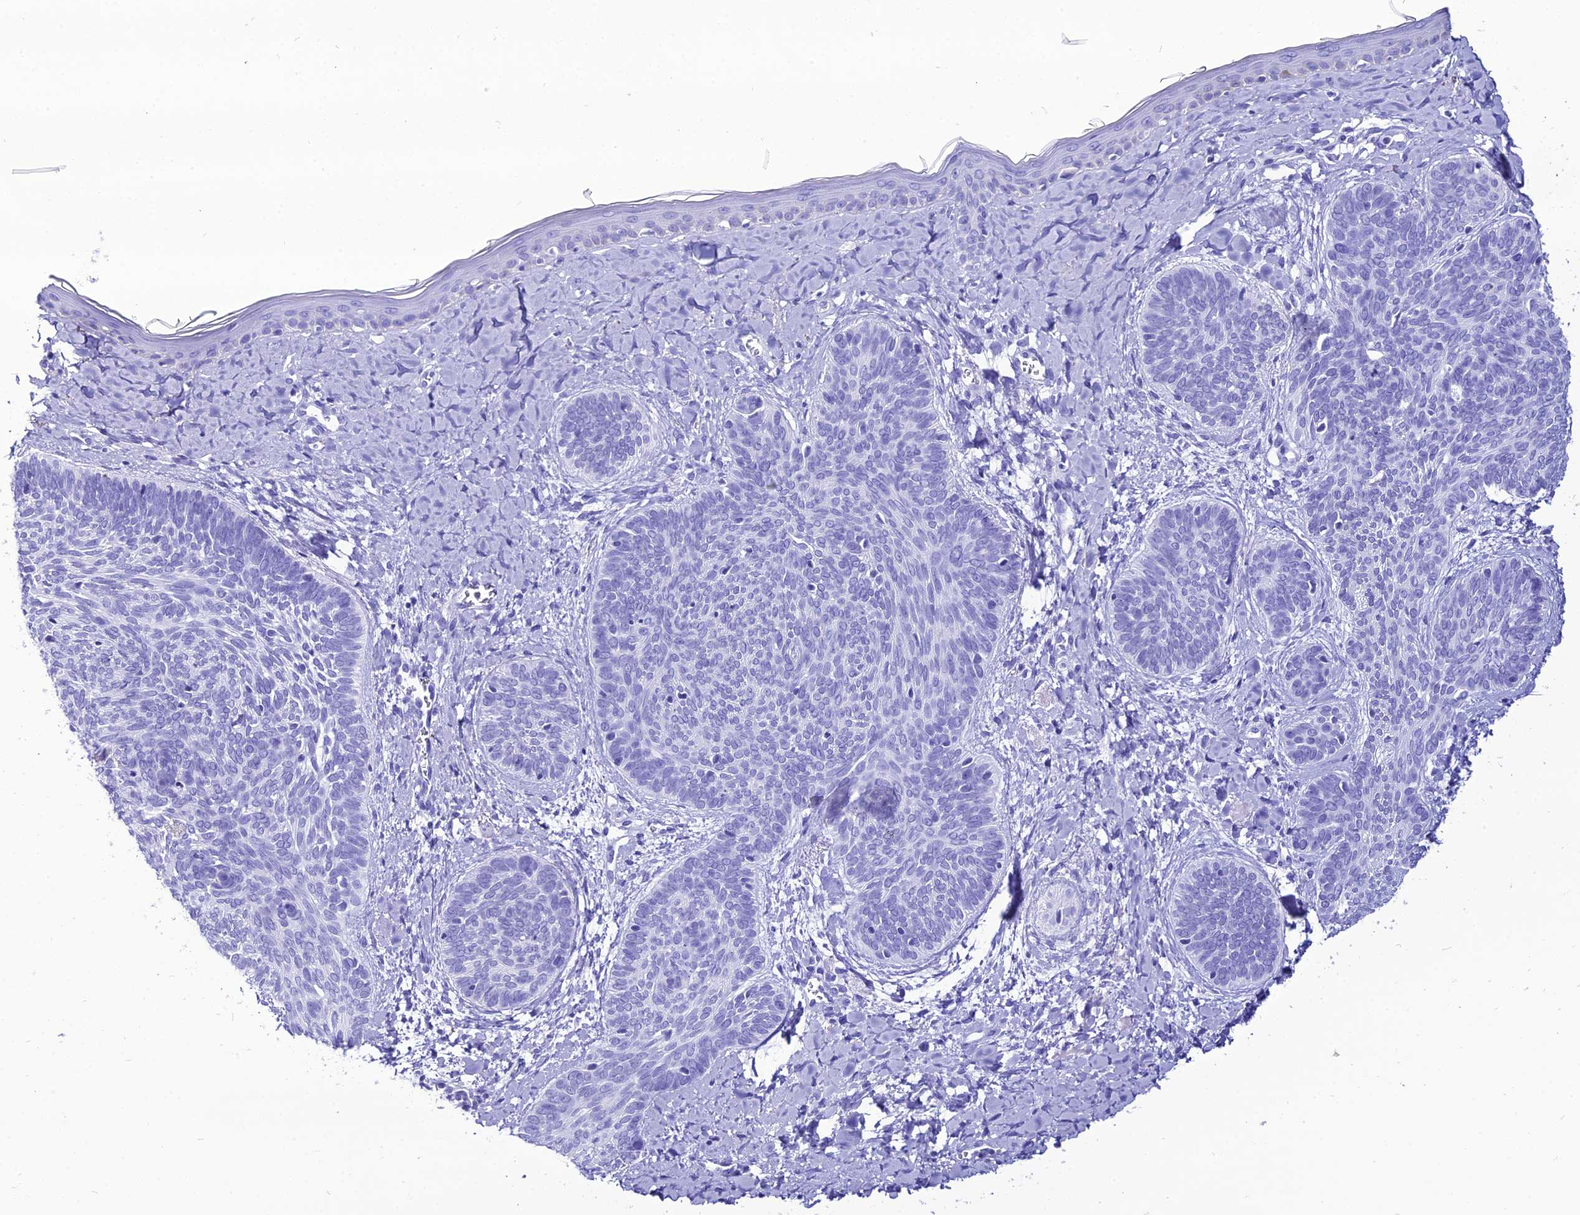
{"staining": {"intensity": "negative", "quantity": "none", "location": "none"}, "tissue": "skin cancer", "cell_type": "Tumor cells", "image_type": "cancer", "snomed": [{"axis": "morphology", "description": "Basal cell carcinoma"}, {"axis": "topography", "description": "Skin"}], "caption": "Protein analysis of skin cancer exhibits no significant expression in tumor cells. (DAB (3,3'-diaminobenzidine) IHC with hematoxylin counter stain).", "gene": "PNMA5", "patient": {"sex": "female", "age": 81}}